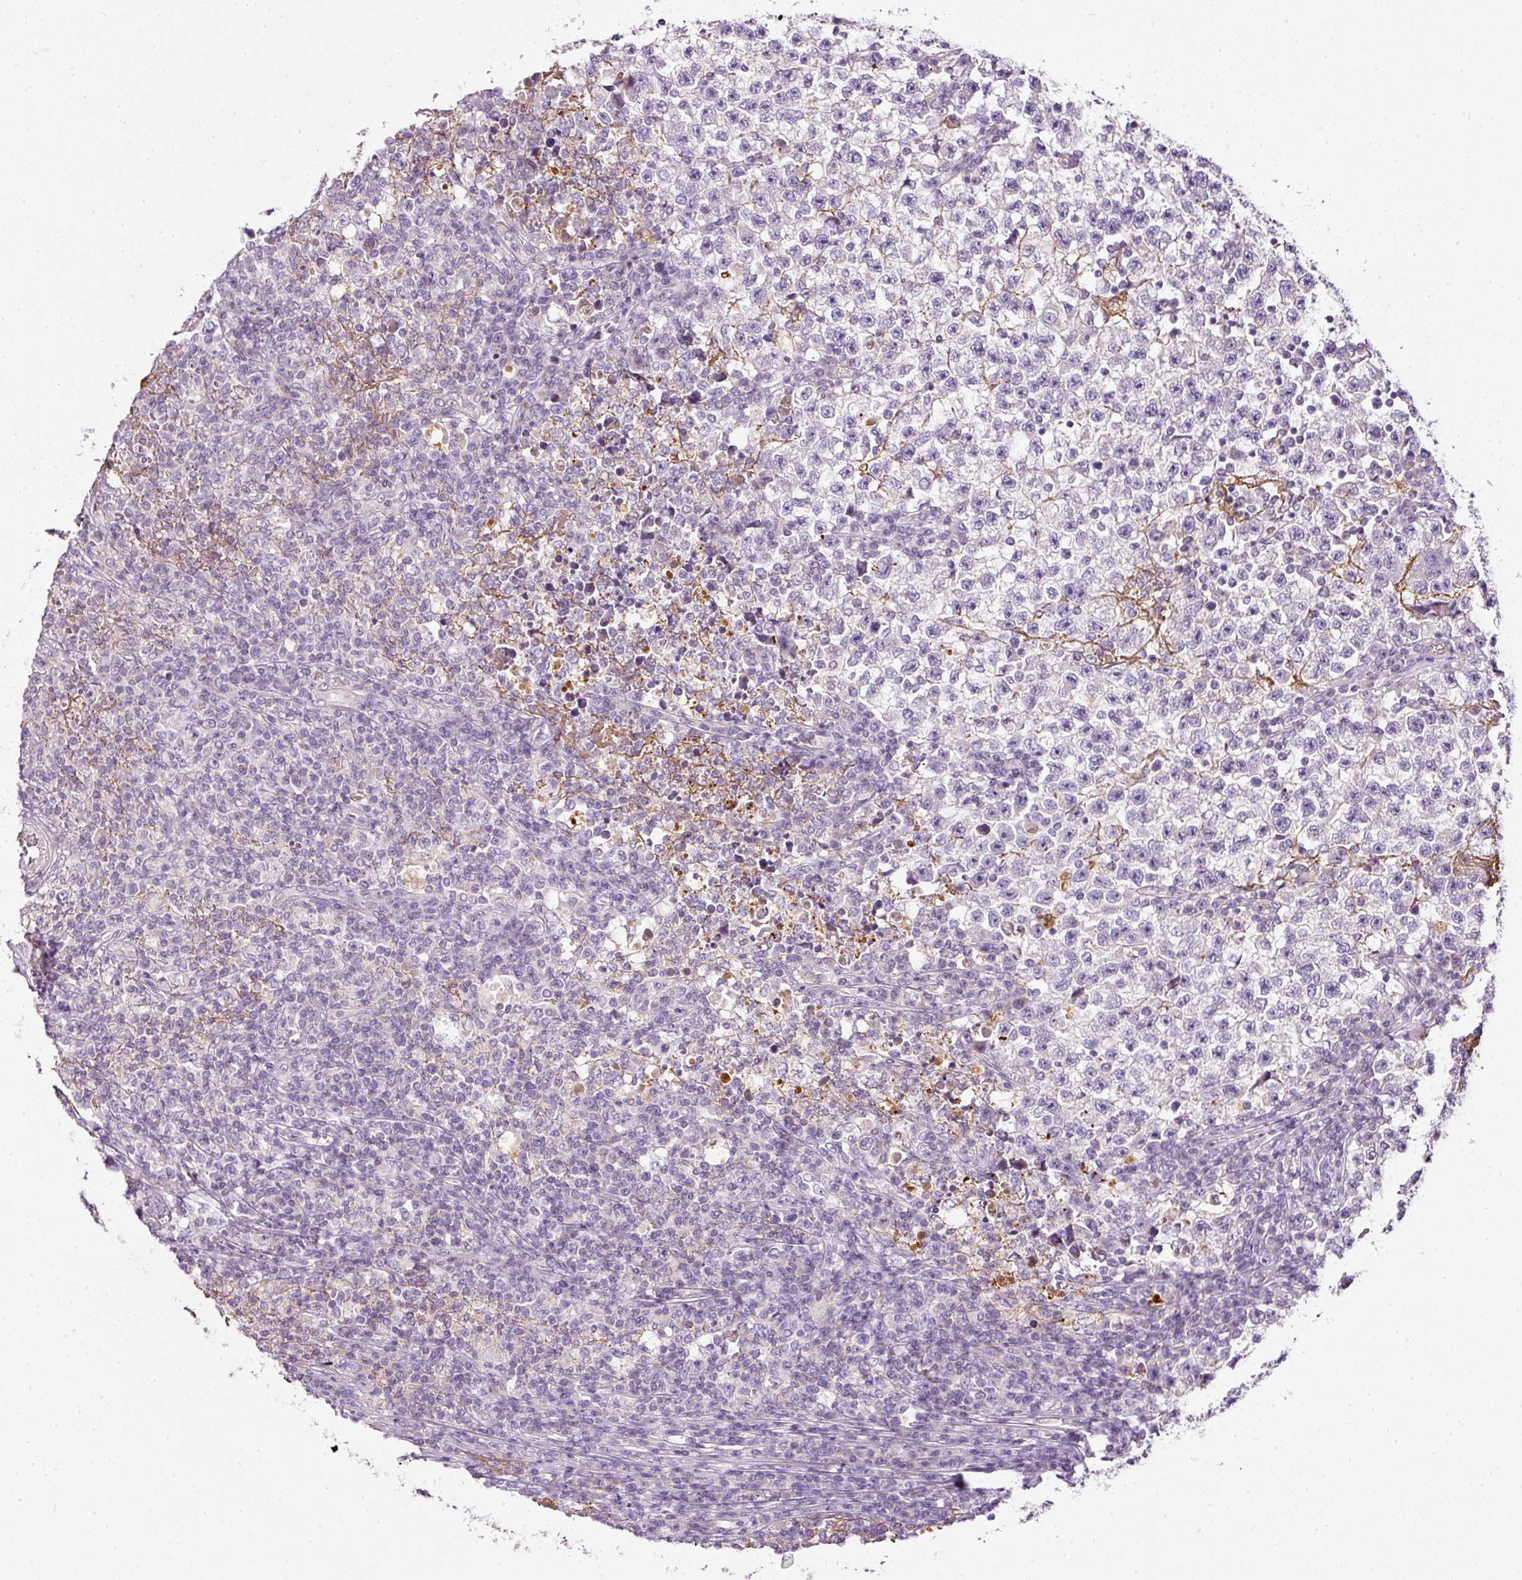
{"staining": {"intensity": "negative", "quantity": "none", "location": "none"}, "tissue": "testis cancer", "cell_type": "Tumor cells", "image_type": "cancer", "snomed": [{"axis": "morphology", "description": "Seminoma, NOS"}, {"axis": "topography", "description": "Testis"}], "caption": "High magnification brightfield microscopy of seminoma (testis) stained with DAB (3,3'-diaminobenzidine) (brown) and counterstained with hematoxylin (blue): tumor cells show no significant staining.", "gene": "KPNA5", "patient": {"sex": "male", "age": 22}}